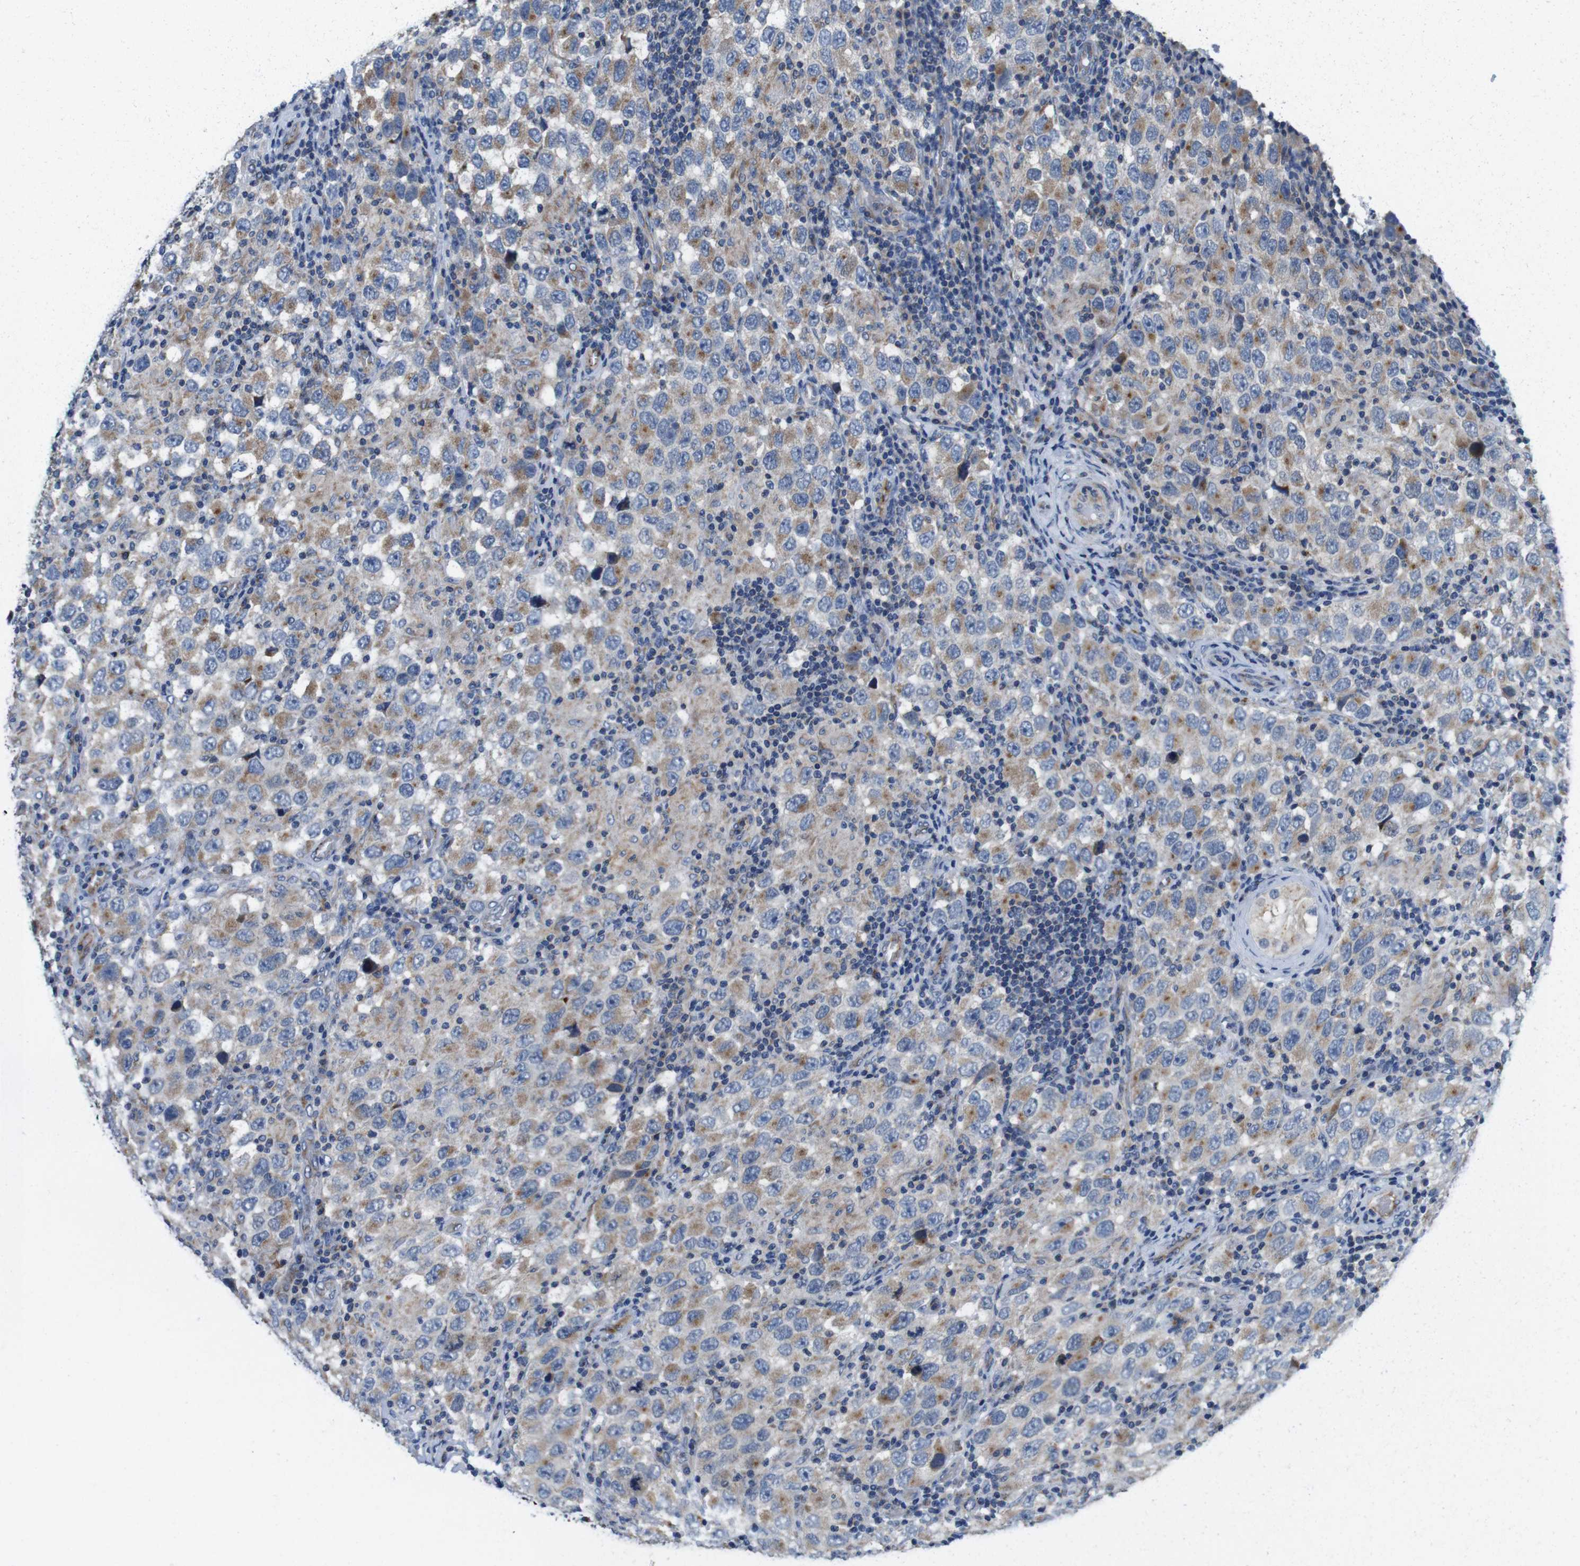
{"staining": {"intensity": "moderate", "quantity": ">75%", "location": "cytoplasmic/membranous"}, "tissue": "testis cancer", "cell_type": "Tumor cells", "image_type": "cancer", "snomed": [{"axis": "morphology", "description": "Carcinoma, Embryonal, NOS"}, {"axis": "topography", "description": "Testis"}], "caption": "Testis embryonal carcinoma was stained to show a protein in brown. There is medium levels of moderate cytoplasmic/membranous staining in approximately >75% of tumor cells.", "gene": "EFCAB14", "patient": {"sex": "male", "age": 21}}